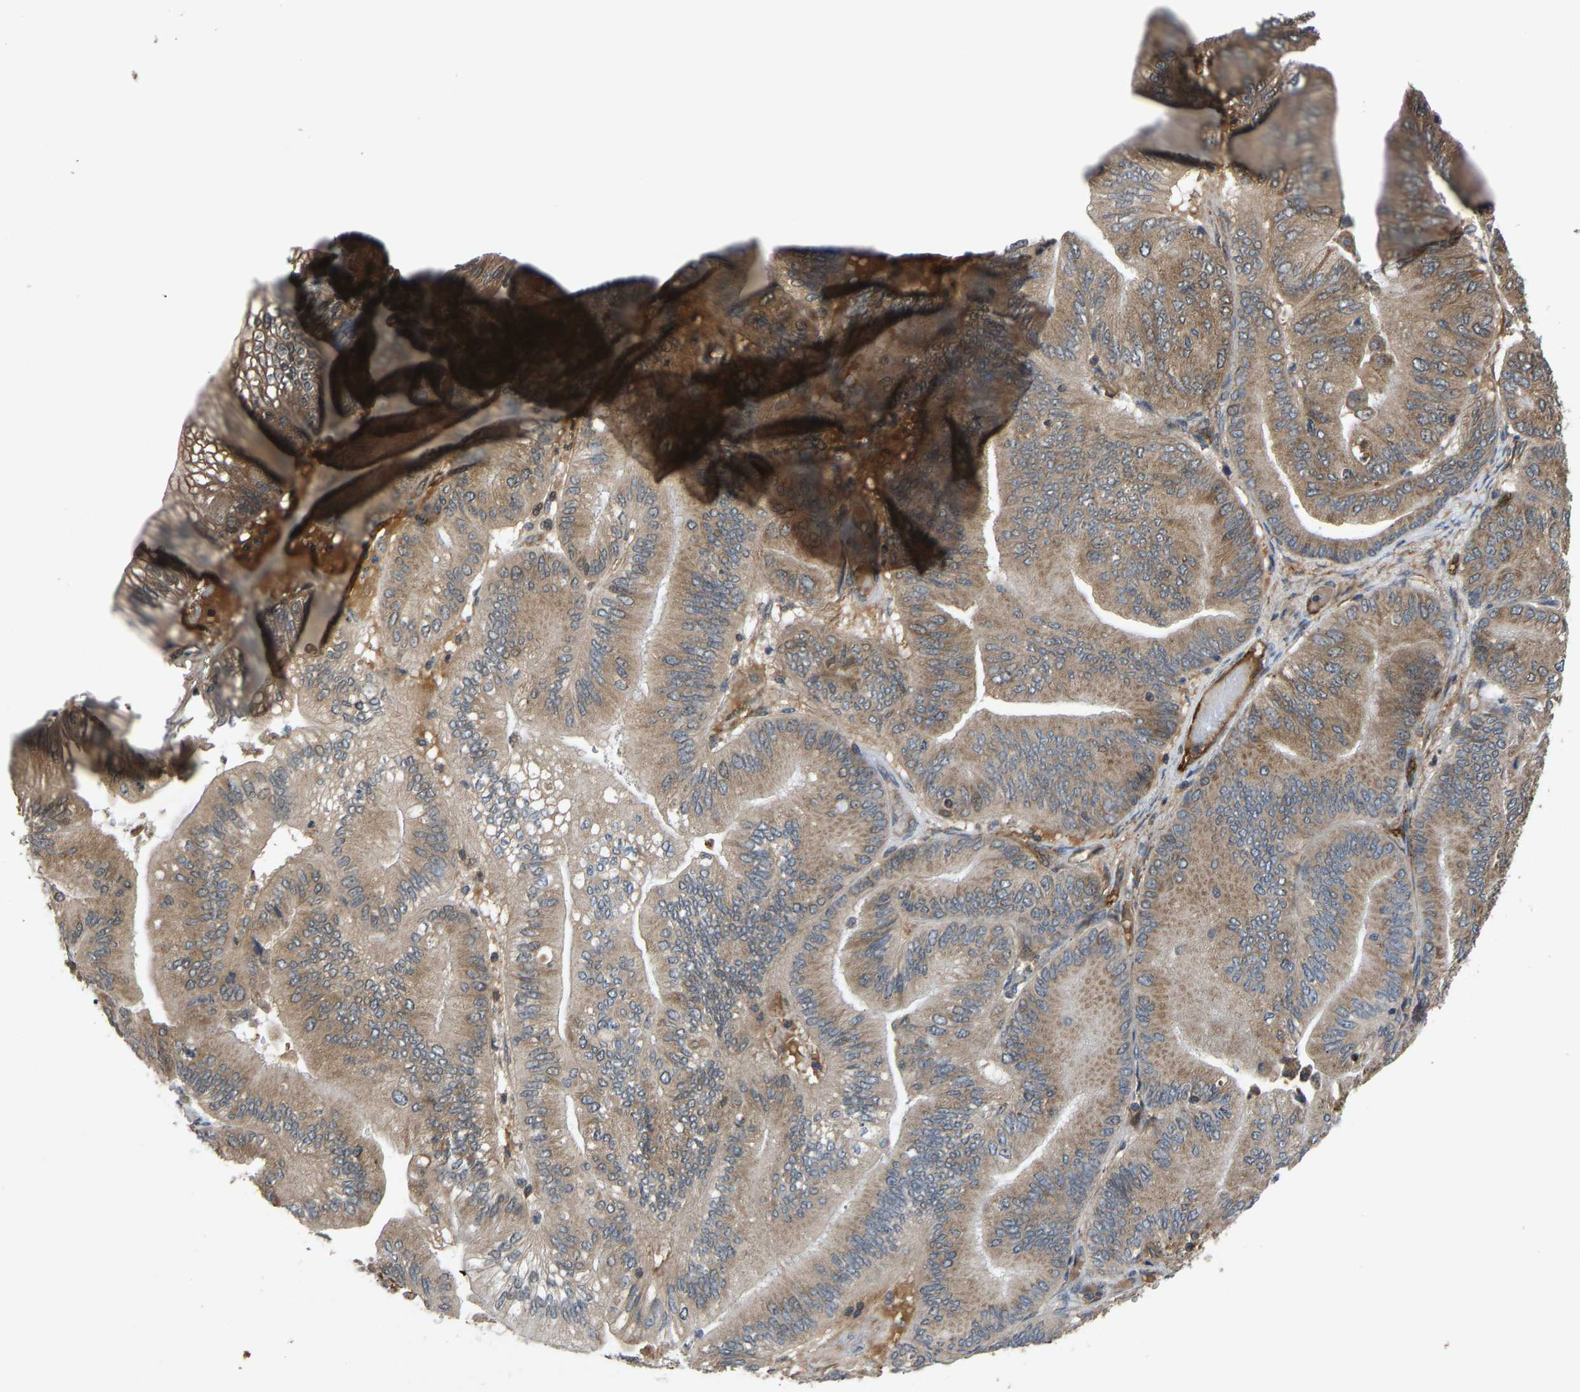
{"staining": {"intensity": "moderate", "quantity": ">75%", "location": "cytoplasmic/membranous"}, "tissue": "ovarian cancer", "cell_type": "Tumor cells", "image_type": "cancer", "snomed": [{"axis": "morphology", "description": "Cystadenocarcinoma, mucinous, NOS"}, {"axis": "topography", "description": "Ovary"}], "caption": "About >75% of tumor cells in human ovarian cancer display moderate cytoplasmic/membranous protein positivity as visualized by brown immunohistochemical staining.", "gene": "CCT8", "patient": {"sex": "female", "age": 61}}